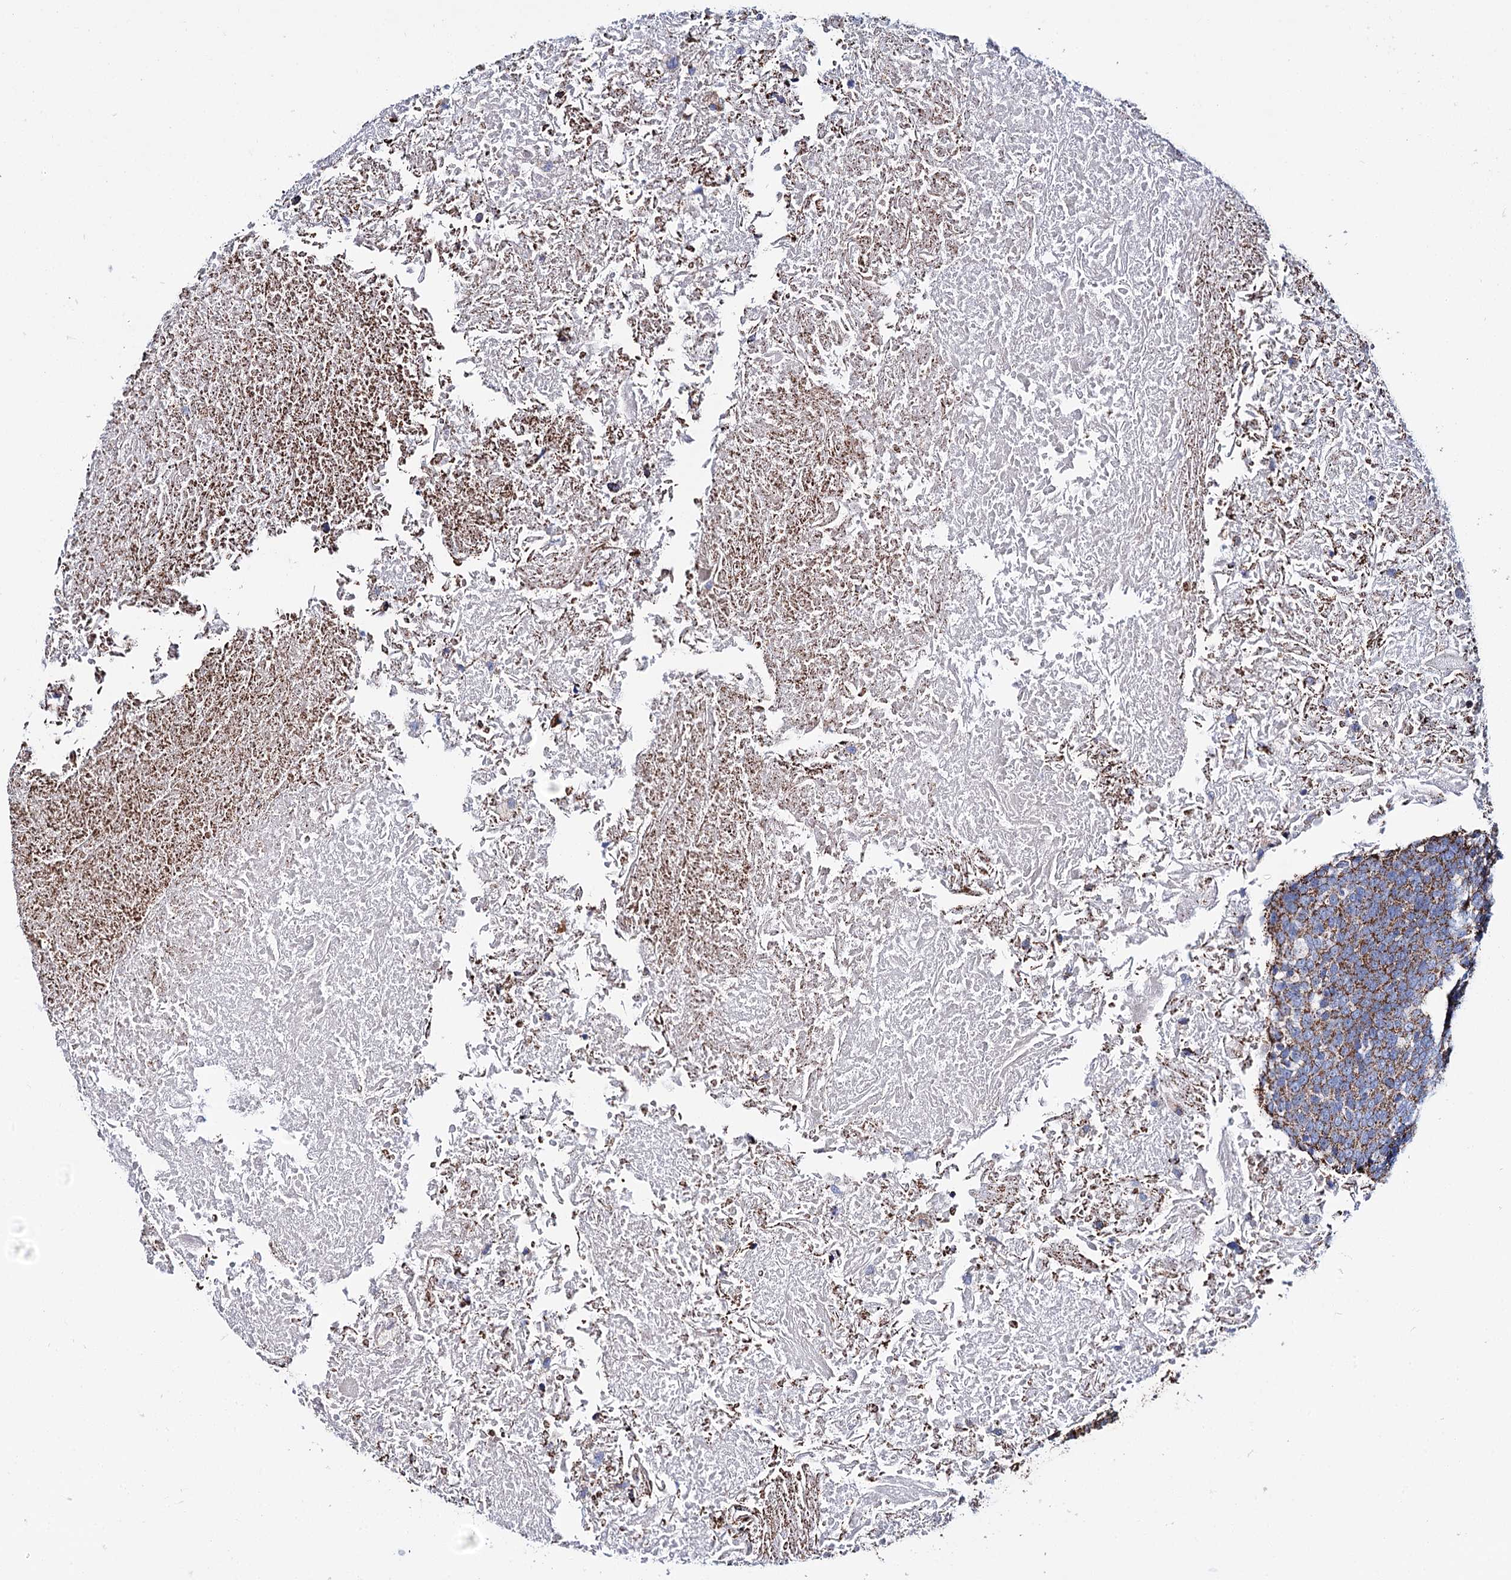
{"staining": {"intensity": "moderate", "quantity": ">75%", "location": "cytoplasmic/membranous"}, "tissue": "head and neck cancer", "cell_type": "Tumor cells", "image_type": "cancer", "snomed": [{"axis": "morphology", "description": "Squamous cell carcinoma, NOS"}, {"axis": "morphology", "description": "Squamous cell carcinoma, metastatic, NOS"}, {"axis": "topography", "description": "Lymph node"}, {"axis": "topography", "description": "Head-Neck"}], "caption": "A brown stain labels moderate cytoplasmic/membranous positivity of a protein in metastatic squamous cell carcinoma (head and neck) tumor cells. Using DAB (brown) and hematoxylin (blue) stains, captured at high magnification using brightfield microscopy.", "gene": "UBASH3B", "patient": {"sex": "male", "age": 62}}